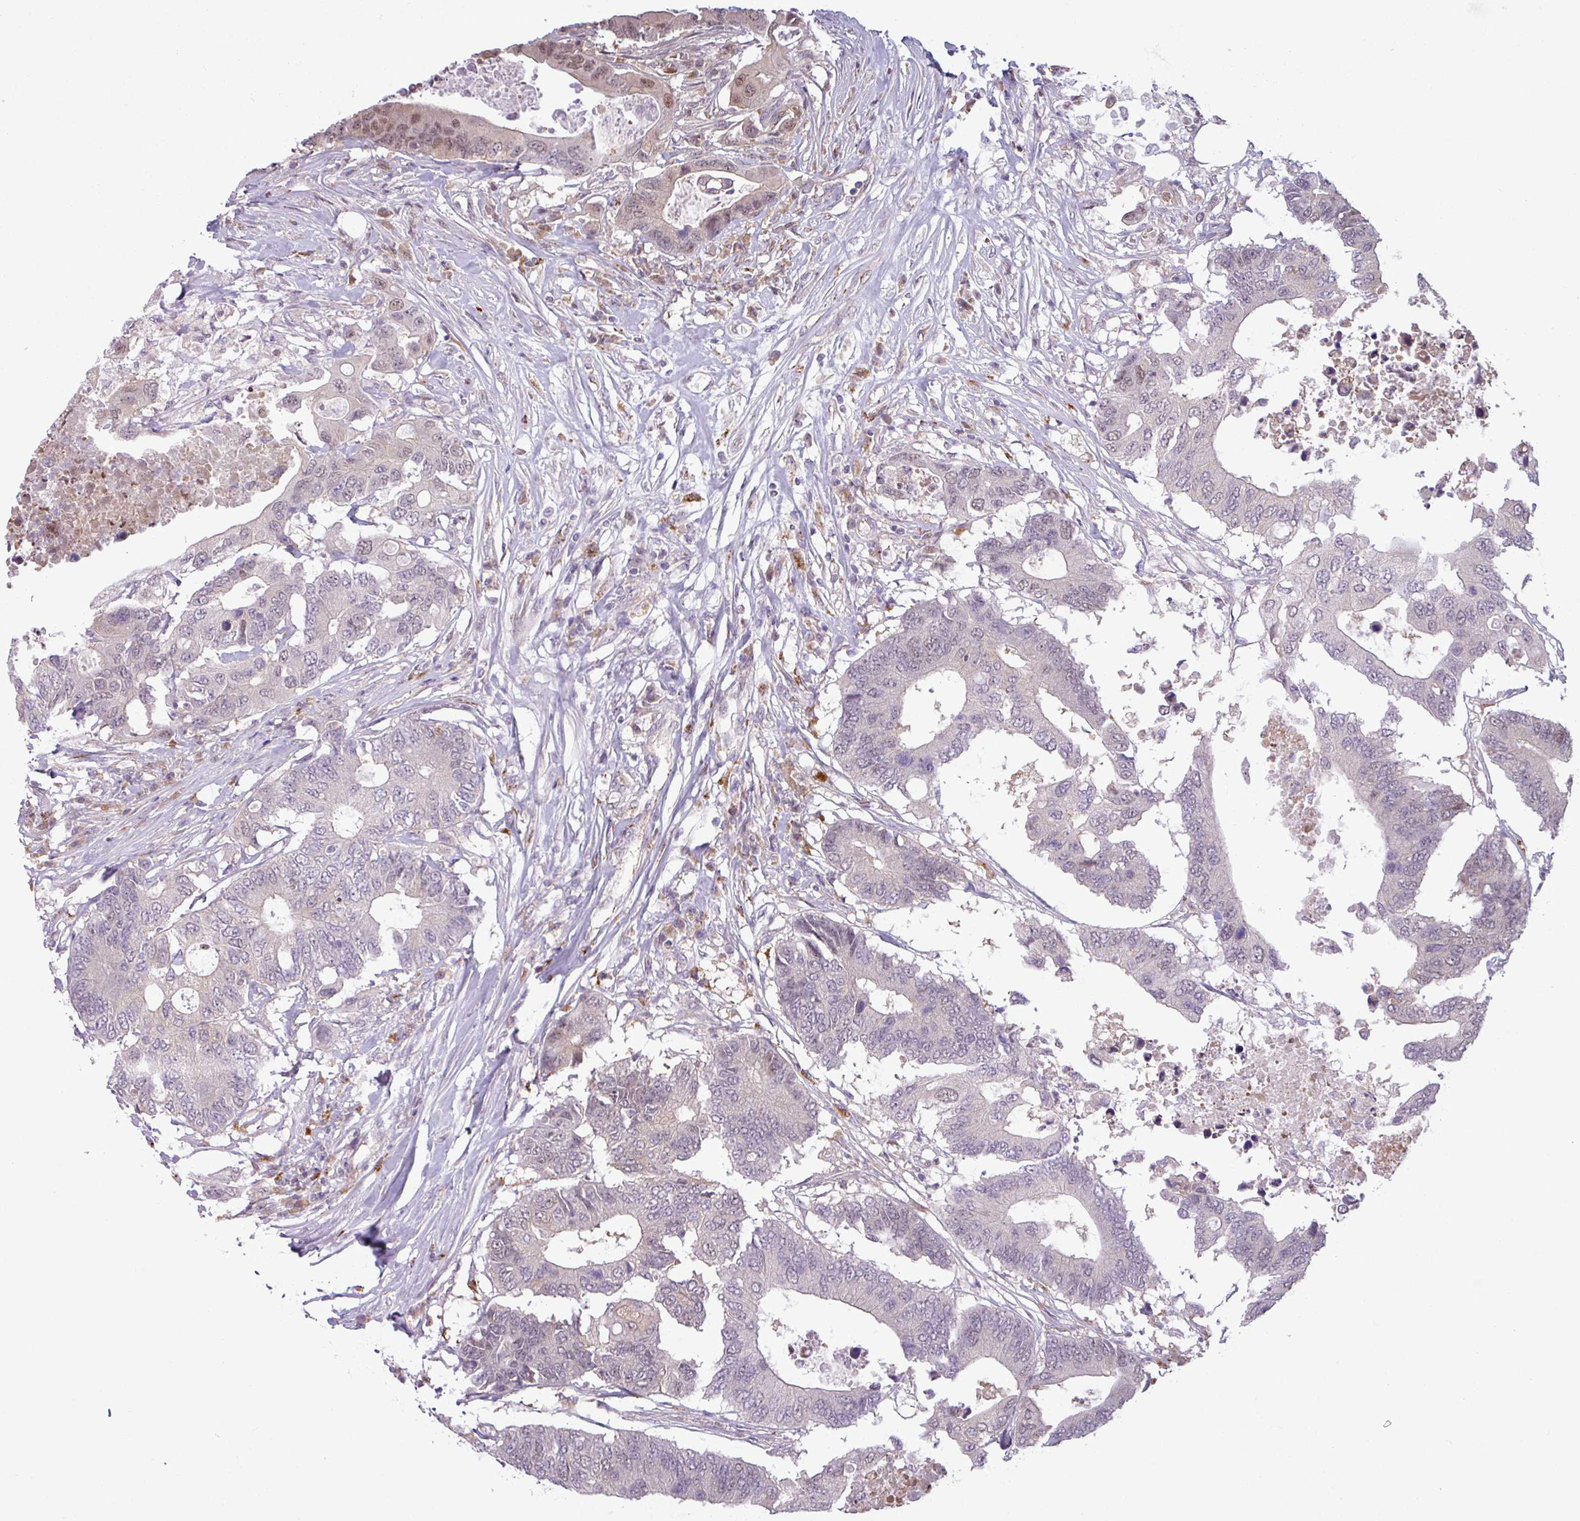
{"staining": {"intensity": "moderate", "quantity": "<25%", "location": "nuclear"}, "tissue": "colorectal cancer", "cell_type": "Tumor cells", "image_type": "cancer", "snomed": [{"axis": "morphology", "description": "Adenocarcinoma, NOS"}, {"axis": "topography", "description": "Colon"}], "caption": "IHC (DAB) staining of colorectal cancer (adenocarcinoma) shows moderate nuclear protein expression in approximately <25% of tumor cells.", "gene": "CCDC144A", "patient": {"sex": "male", "age": 71}}